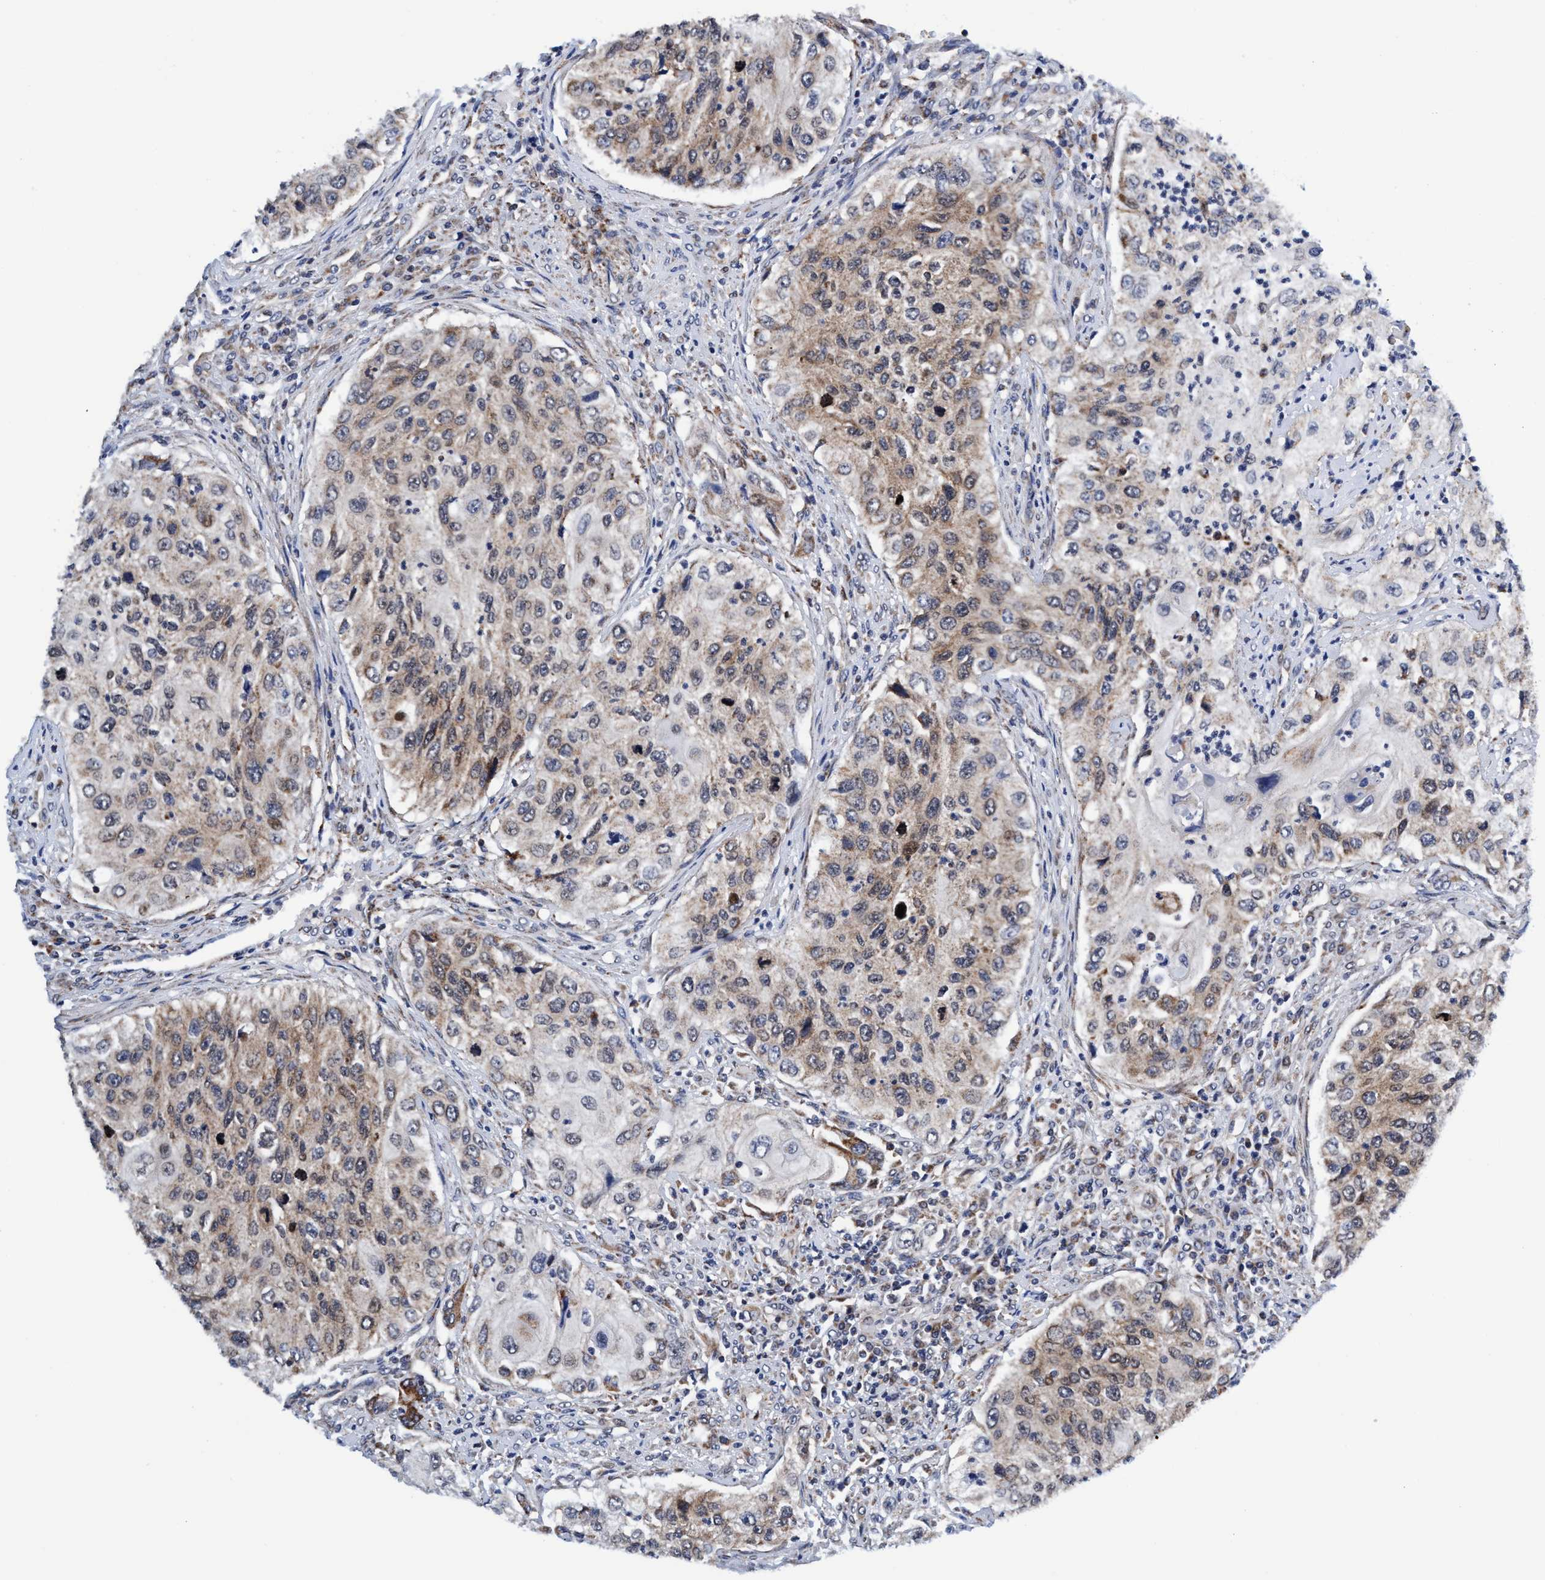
{"staining": {"intensity": "weak", "quantity": "25%-75%", "location": "cytoplasmic/membranous"}, "tissue": "urothelial cancer", "cell_type": "Tumor cells", "image_type": "cancer", "snomed": [{"axis": "morphology", "description": "Urothelial carcinoma, High grade"}, {"axis": "topography", "description": "Urinary bladder"}], "caption": "An image of urothelial cancer stained for a protein shows weak cytoplasmic/membranous brown staining in tumor cells. (Brightfield microscopy of DAB IHC at high magnification).", "gene": "AGAP2", "patient": {"sex": "female", "age": 60}}